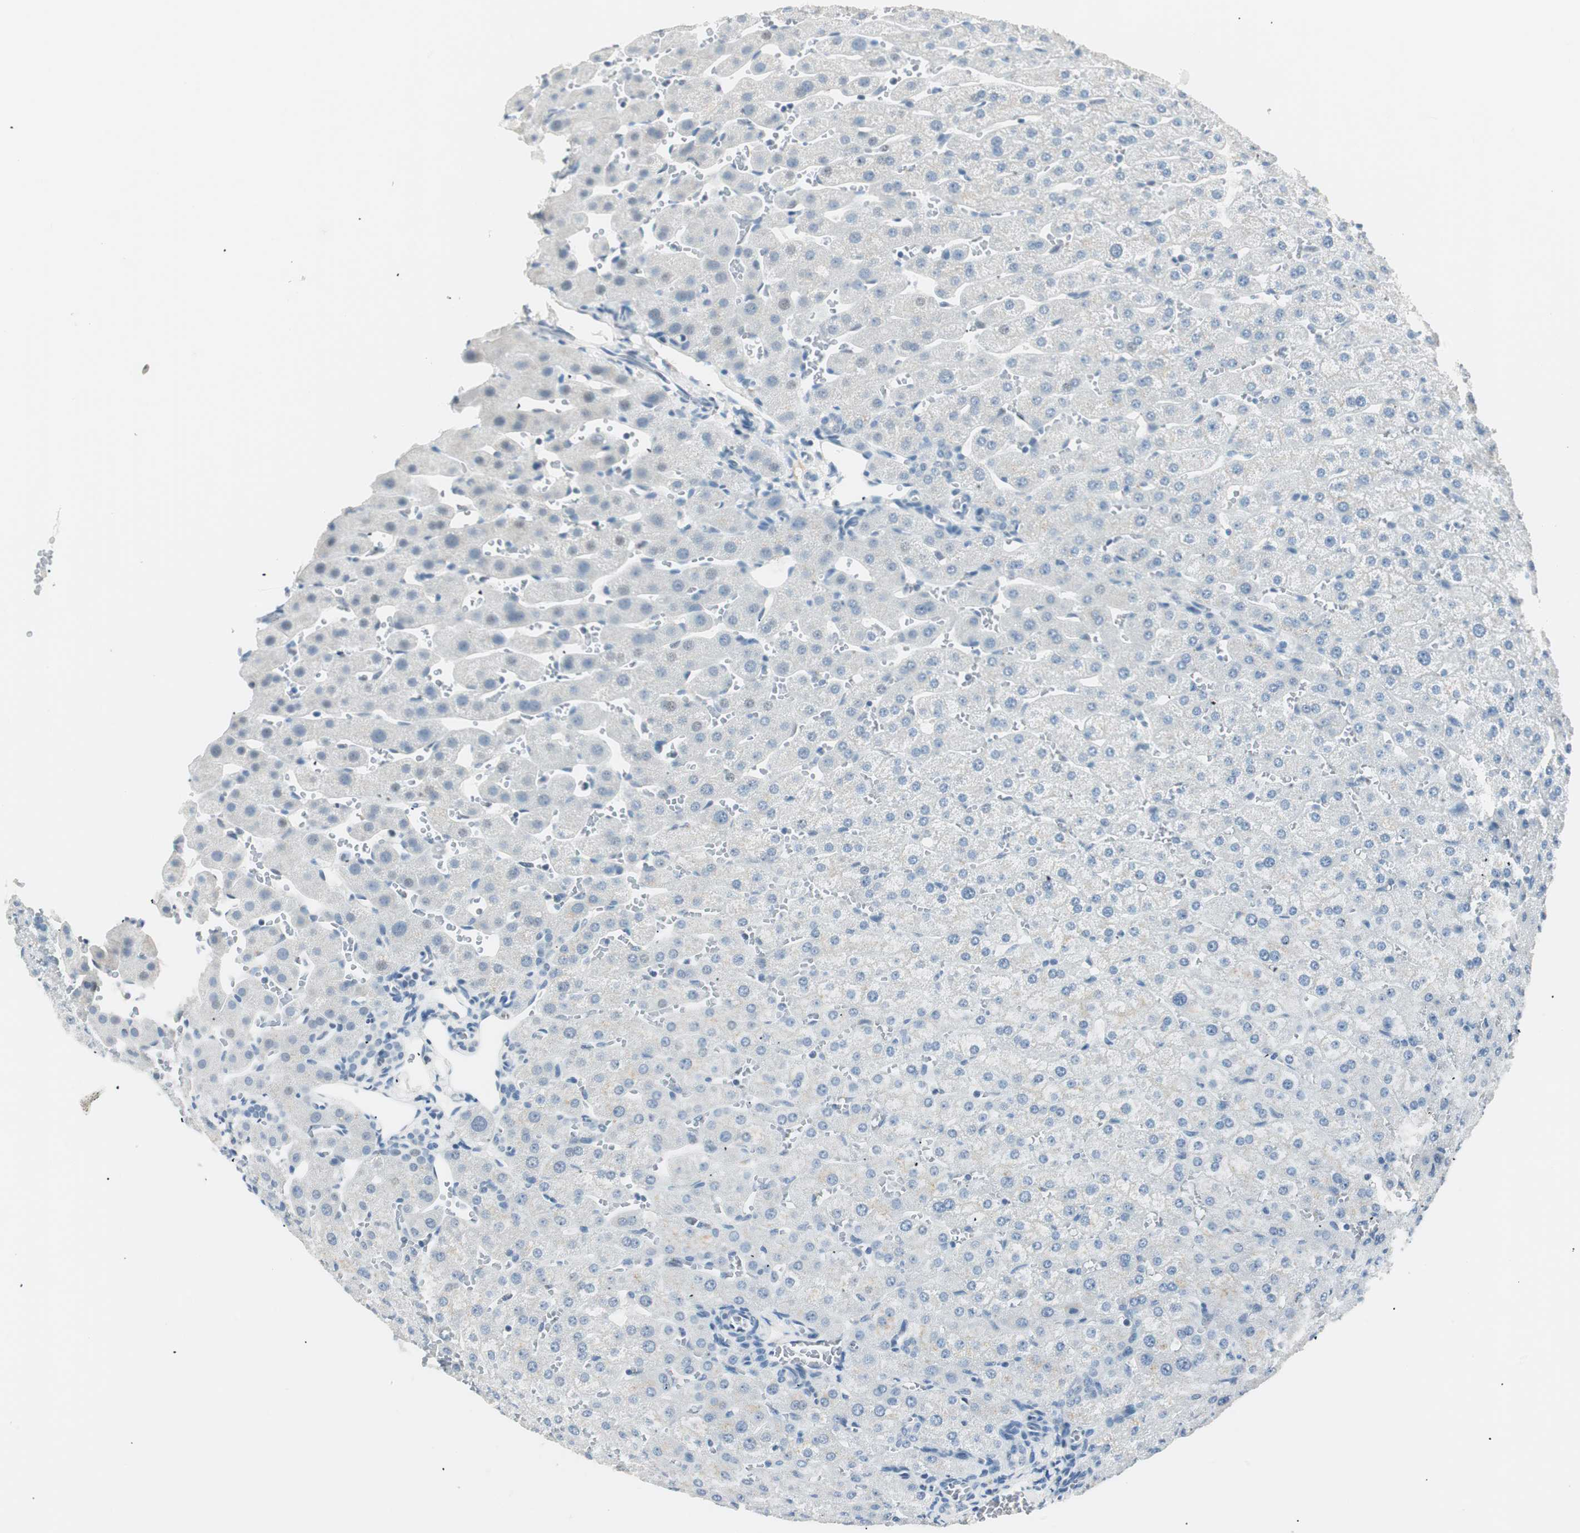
{"staining": {"intensity": "negative", "quantity": "none", "location": "none"}, "tissue": "liver", "cell_type": "Cholangiocytes", "image_type": "normal", "snomed": [{"axis": "morphology", "description": "Normal tissue, NOS"}, {"axis": "morphology", "description": "Fibrosis, NOS"}, {"axis": "topography", "description": "Liver"}], "caption": "A photomicrograph of human liver is negative for staining in cholangiocytes. (DAB immunohistochemistry visualized using brightfield microscopy, high magnification).", "gene": "HOXB13", "patient": {"sex": "female", "age": 29}}